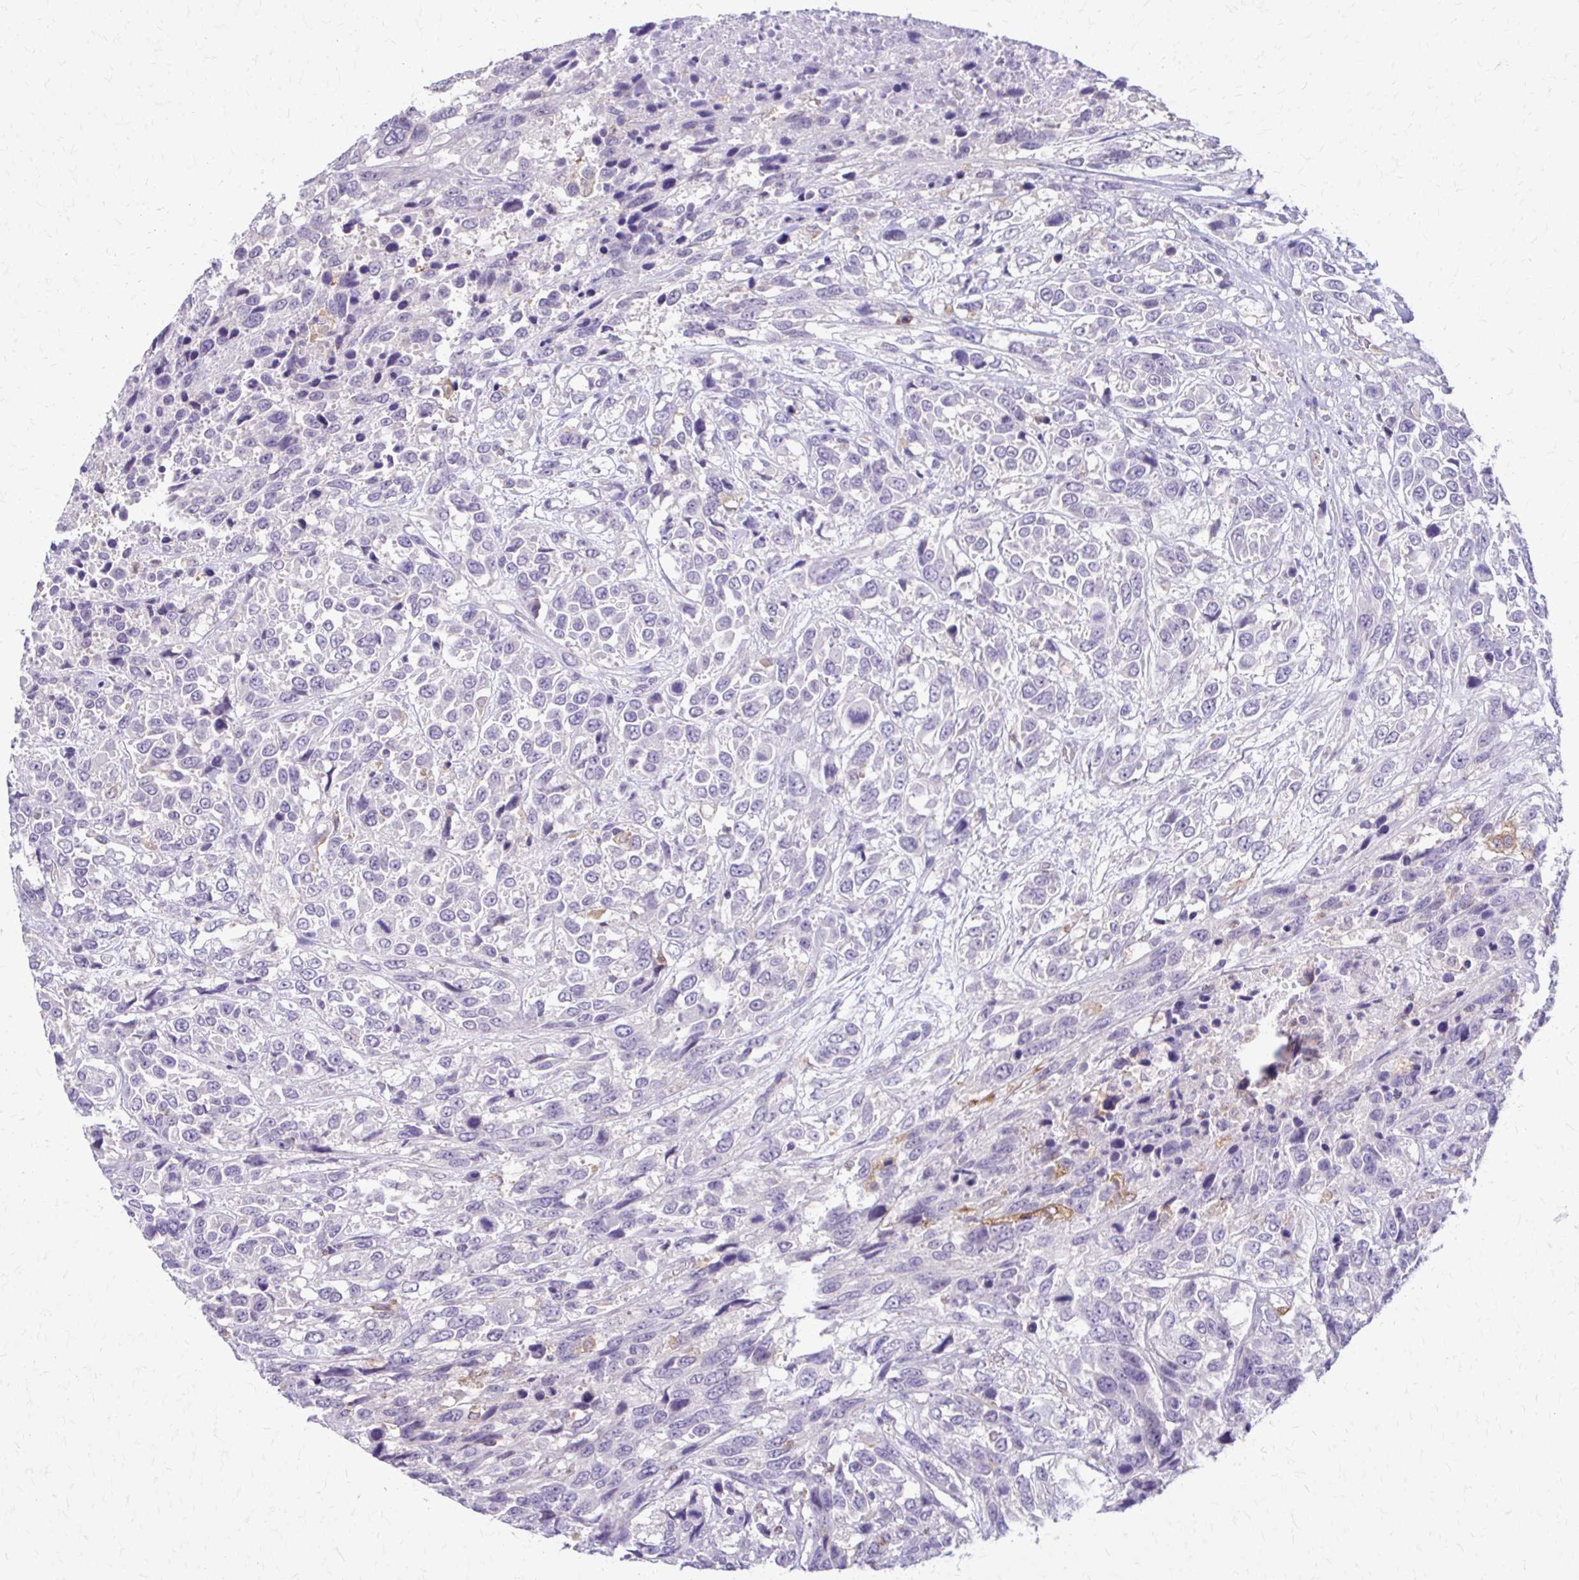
{"staining": {"intensity": "negative", "quantity": "none", "location": "none"}, "tissue": "urothelial cancer", "cell_type": "Tumor cells", "image_type": "cancer", "snomed": [{"axis": "morphology", "description": "Urothelial carcinoma, High grade"}, {"axis": "topography", "description": "Urinary bladder"}], "caption": "Tumor cells are negative for protein expression in human urothelial cancer.", "gene": "PIK3AP1", "patient": {"sex": "female", "age": 70}}